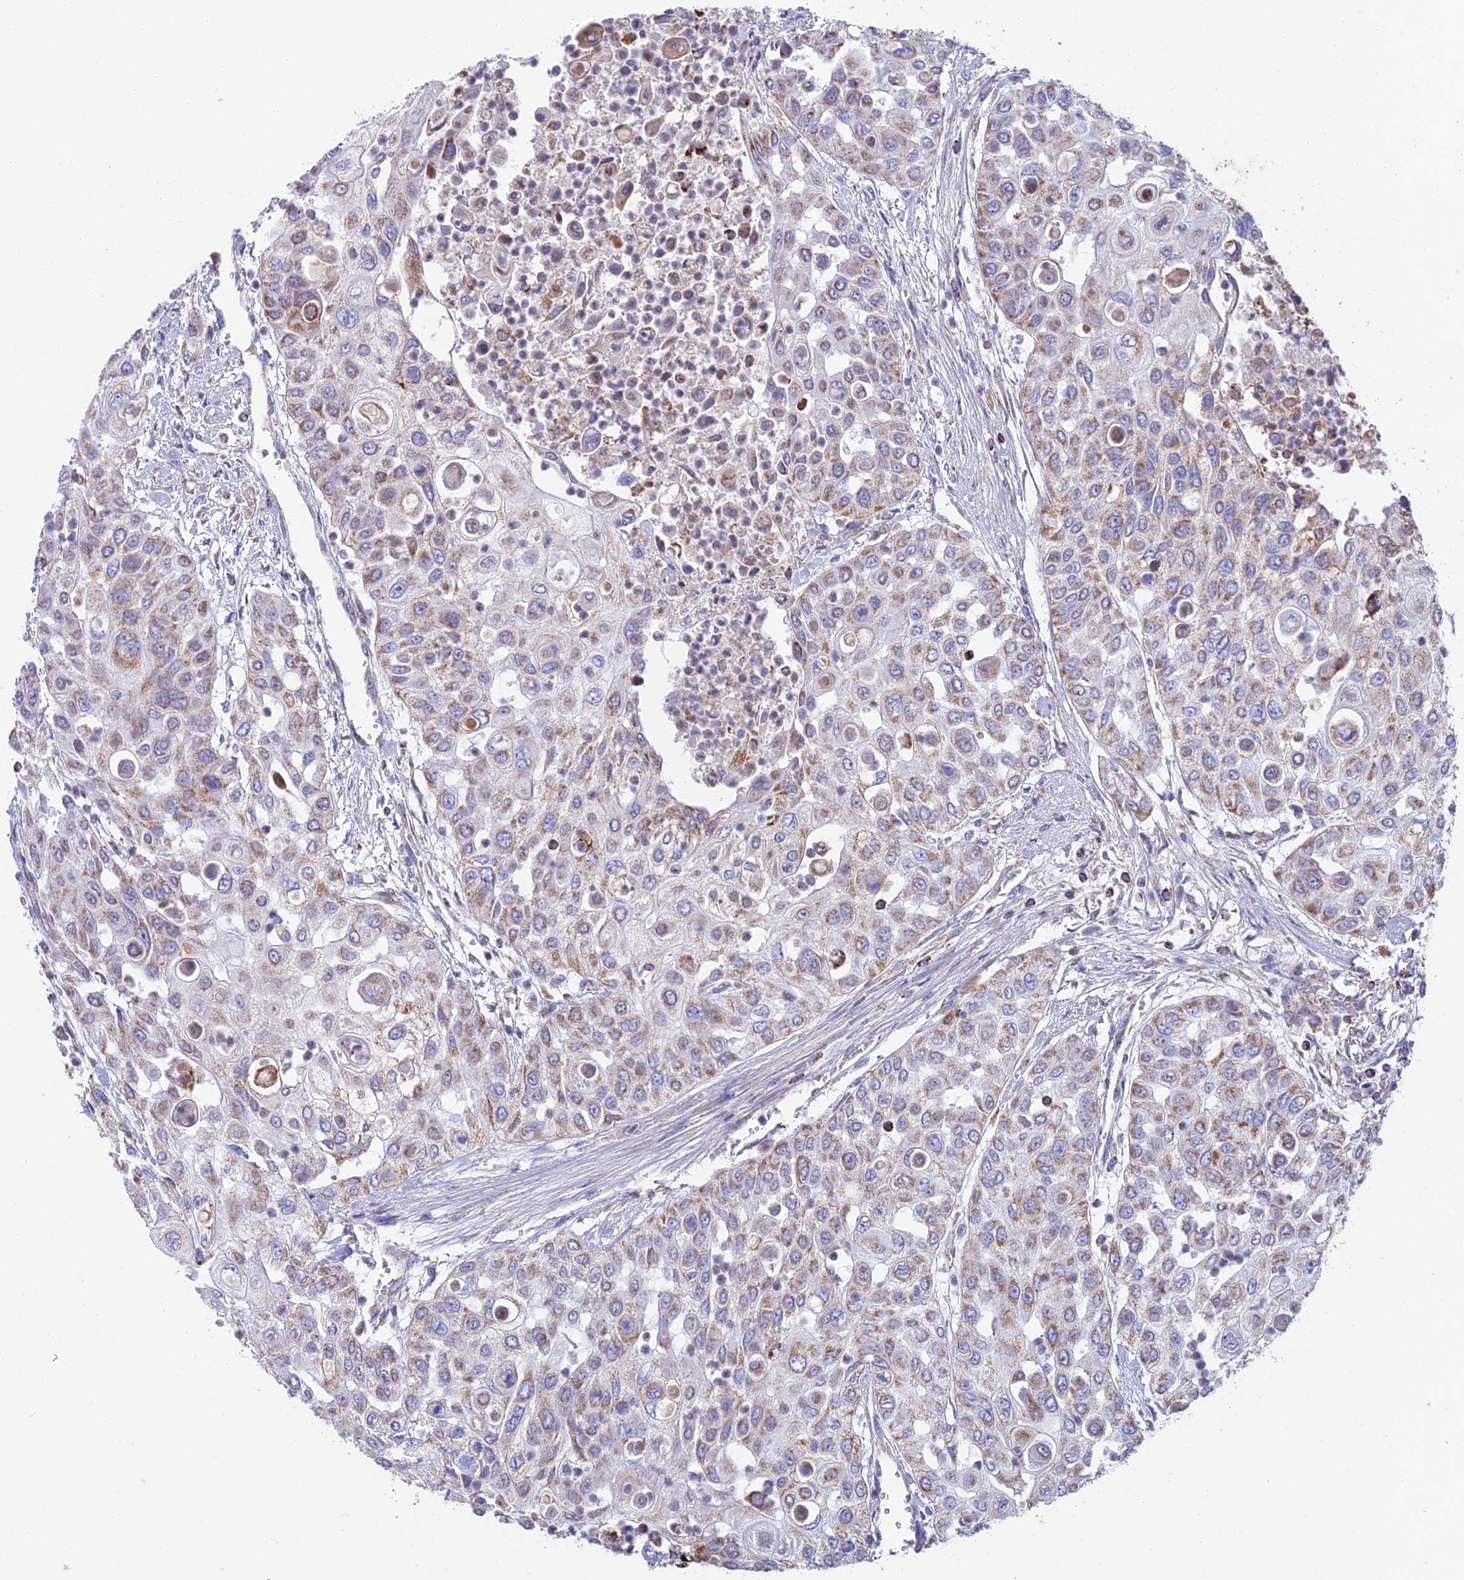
{"staining": {"intensity": "moderate", "quantity": "<25%", "location": "cytoplasmic/membranous"}, "tissue": "urothelial cancer", "cell_type": "Tumor cells", "image_type": "cancer", "snomed": [{"axis": "morphology", "description": "Urothelial carcinoma, High grade"}, {"axis": "topography", "description": "Urinary bladder"}], "caption": "Immunohistochemistry image of human urothelial cancer stained for a protein (brown), which exhibits low levels of moderate cytoplasmic/membranous staining in about <25% of tumor cells.", "gene": "CS", "patient": {"sex": "female", "age": 79}}